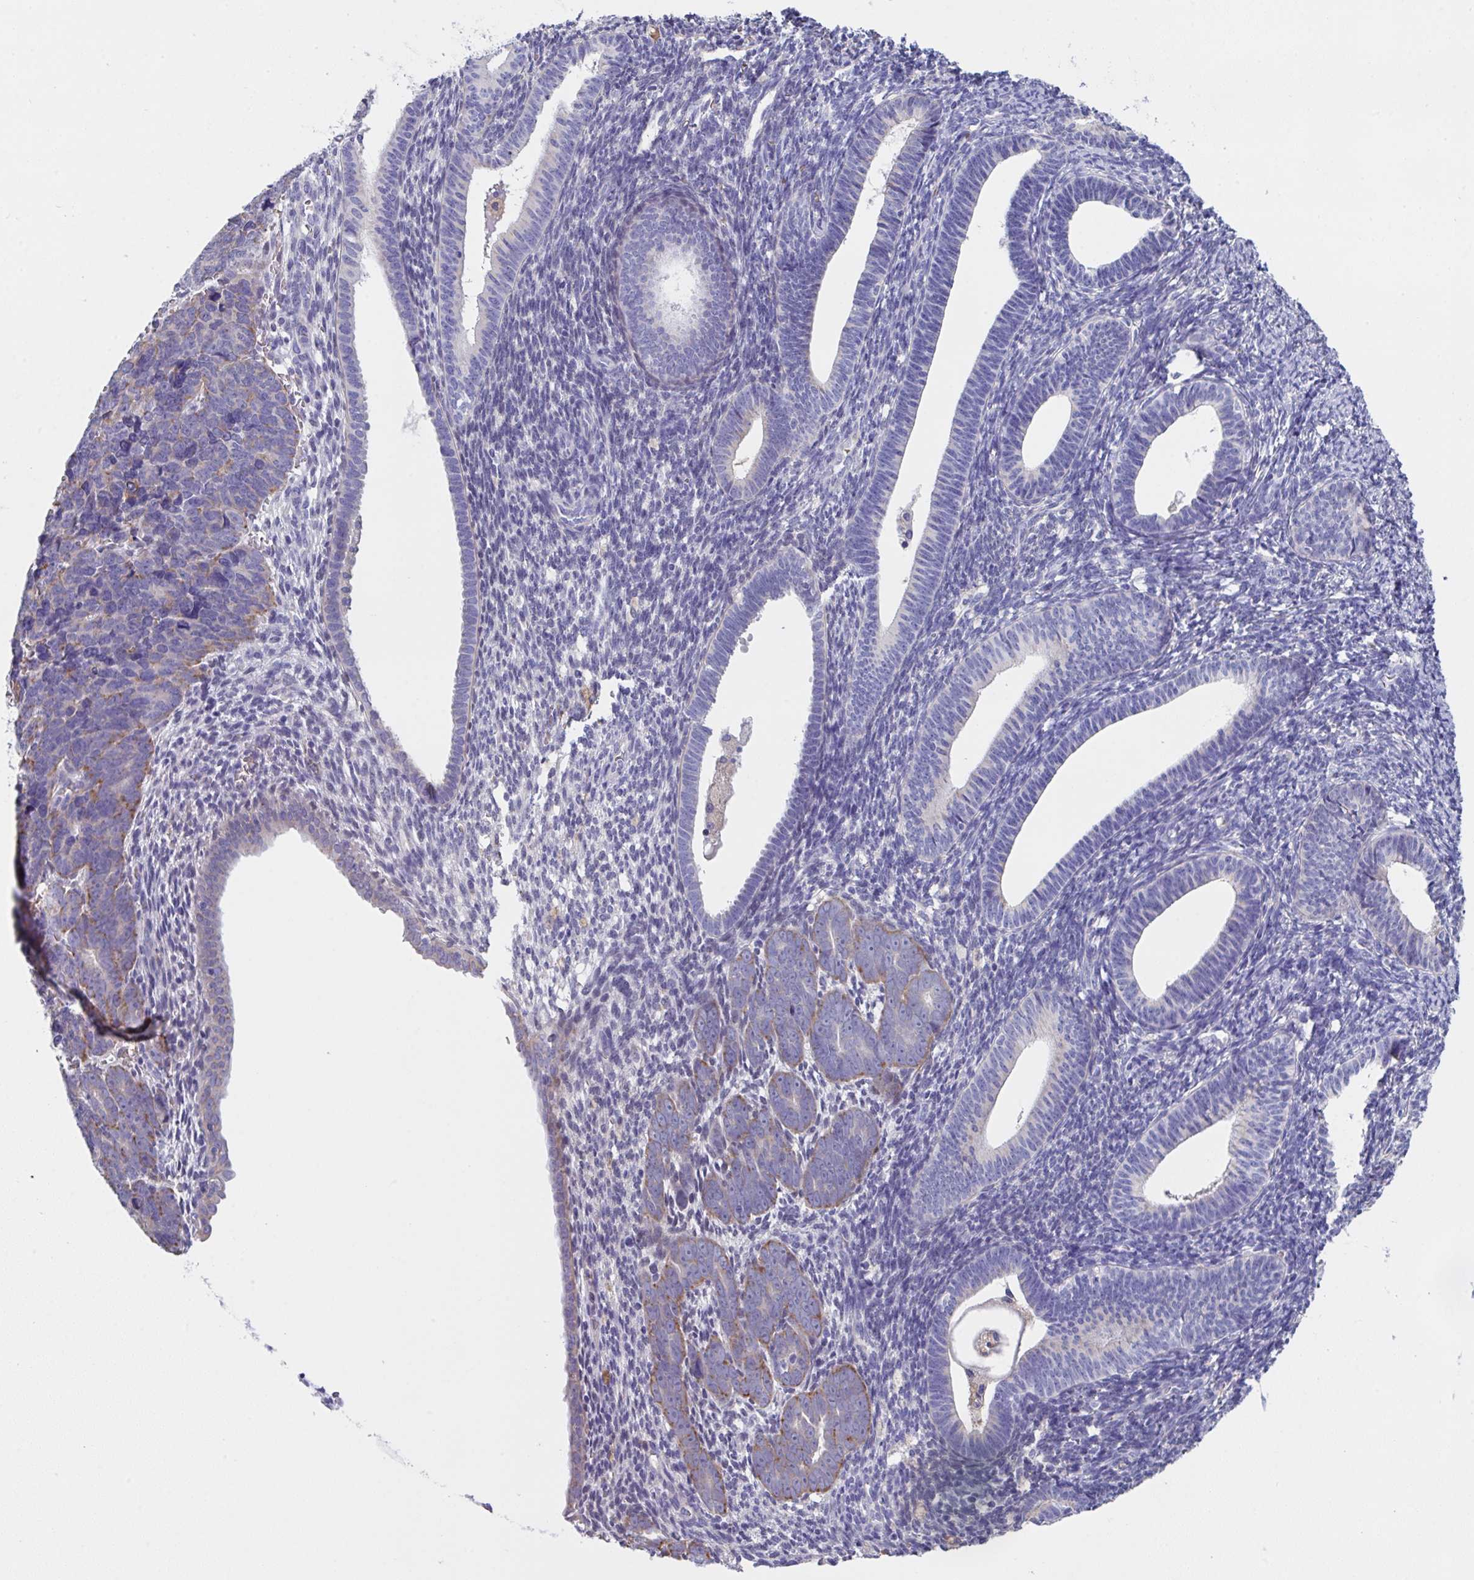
{"staining": {"intensity": "weak", "quantity": "<25%", "location": "cytoplasmic/membranous"}, "tissue": "endometrial cancer", "cell_type": "Tumor cells", "image_type": "cancer", "snomed": [{"axis": "morphology", "description": "Adenocarcinoma, NOS"}, {"axis": "topography", "description": "Endometrium"}], "caption": "An image of adenocarcinoma (endometrial) stained for a protein exhibits no brown staining in tumor cells. Nuclei are stained in blue.", "gene": "TFAP2C", "patient": {"sex": "female", "age": 82}}